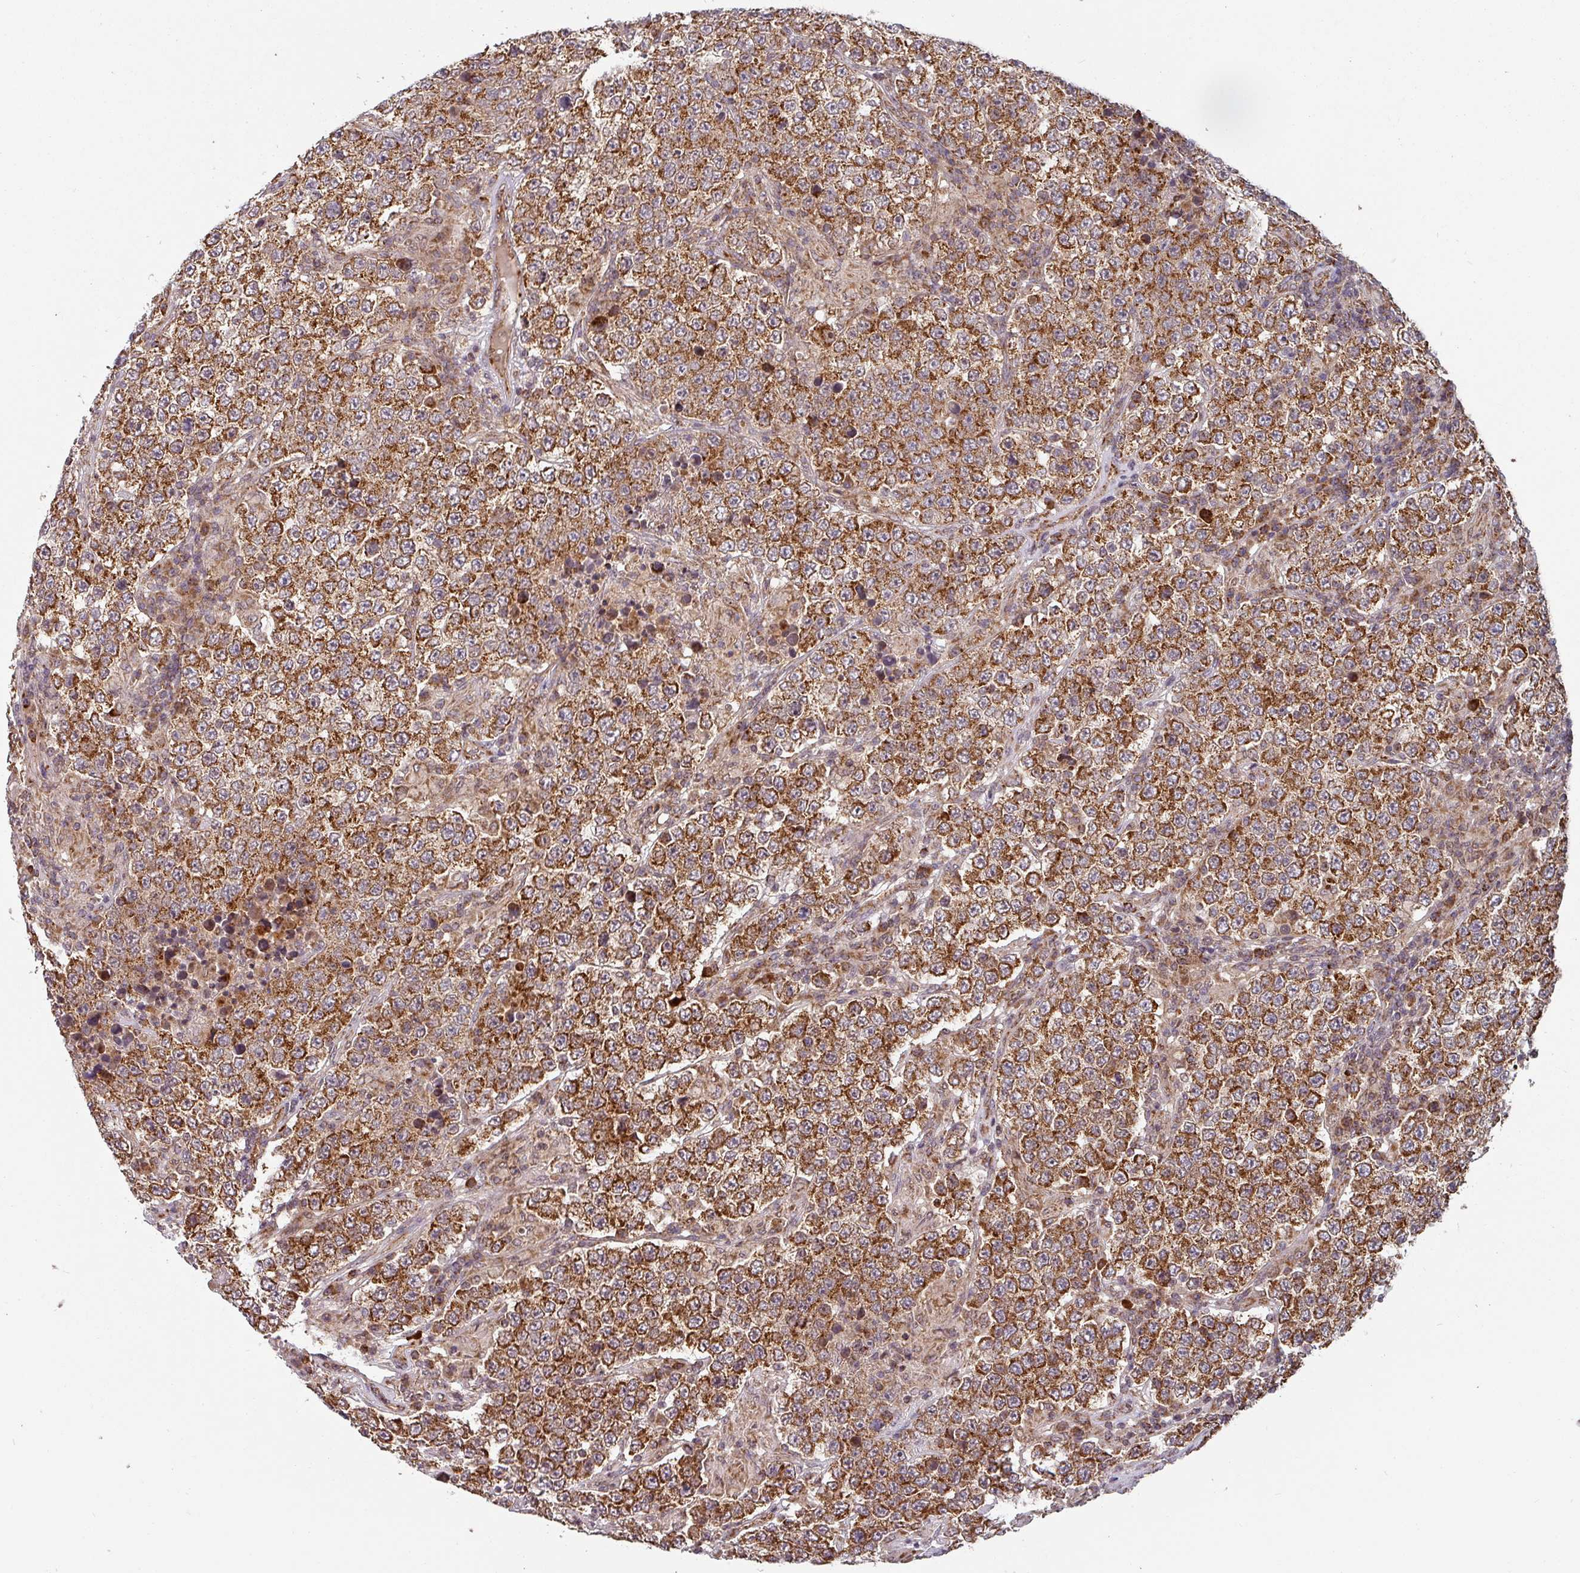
{"staining": {"intensity": "strong", "quantity": ">75%", "location": "cytoplasmic/membranous"}, "tissue": "testis cancer", "cell_type": "Tumor cells", "image_type": "cancer", "snomed": [{"axis": "morphology", "description": "Normal tissue, NOS"}, {"axis": "morphology", "description": "Urothelial carcinoma, High grade"}, {"axis": "morphology", "description": "Seminoma, NOS"}, {"axis": "morphology", "description": "Carcinoma, Embryonal, NOS"}, {"axis": "topography", "description": "Urinary bladder"}, {"axis": "topography", "description": "Testis"}], "caption": "Human testis cancer stained for a protein (brown) reveals strong cytoplasmic/membranous positive positivity in about >75% of tumor cells.", "gene": "MRPS16", "patient": {"sex": "male", "age": 41}}